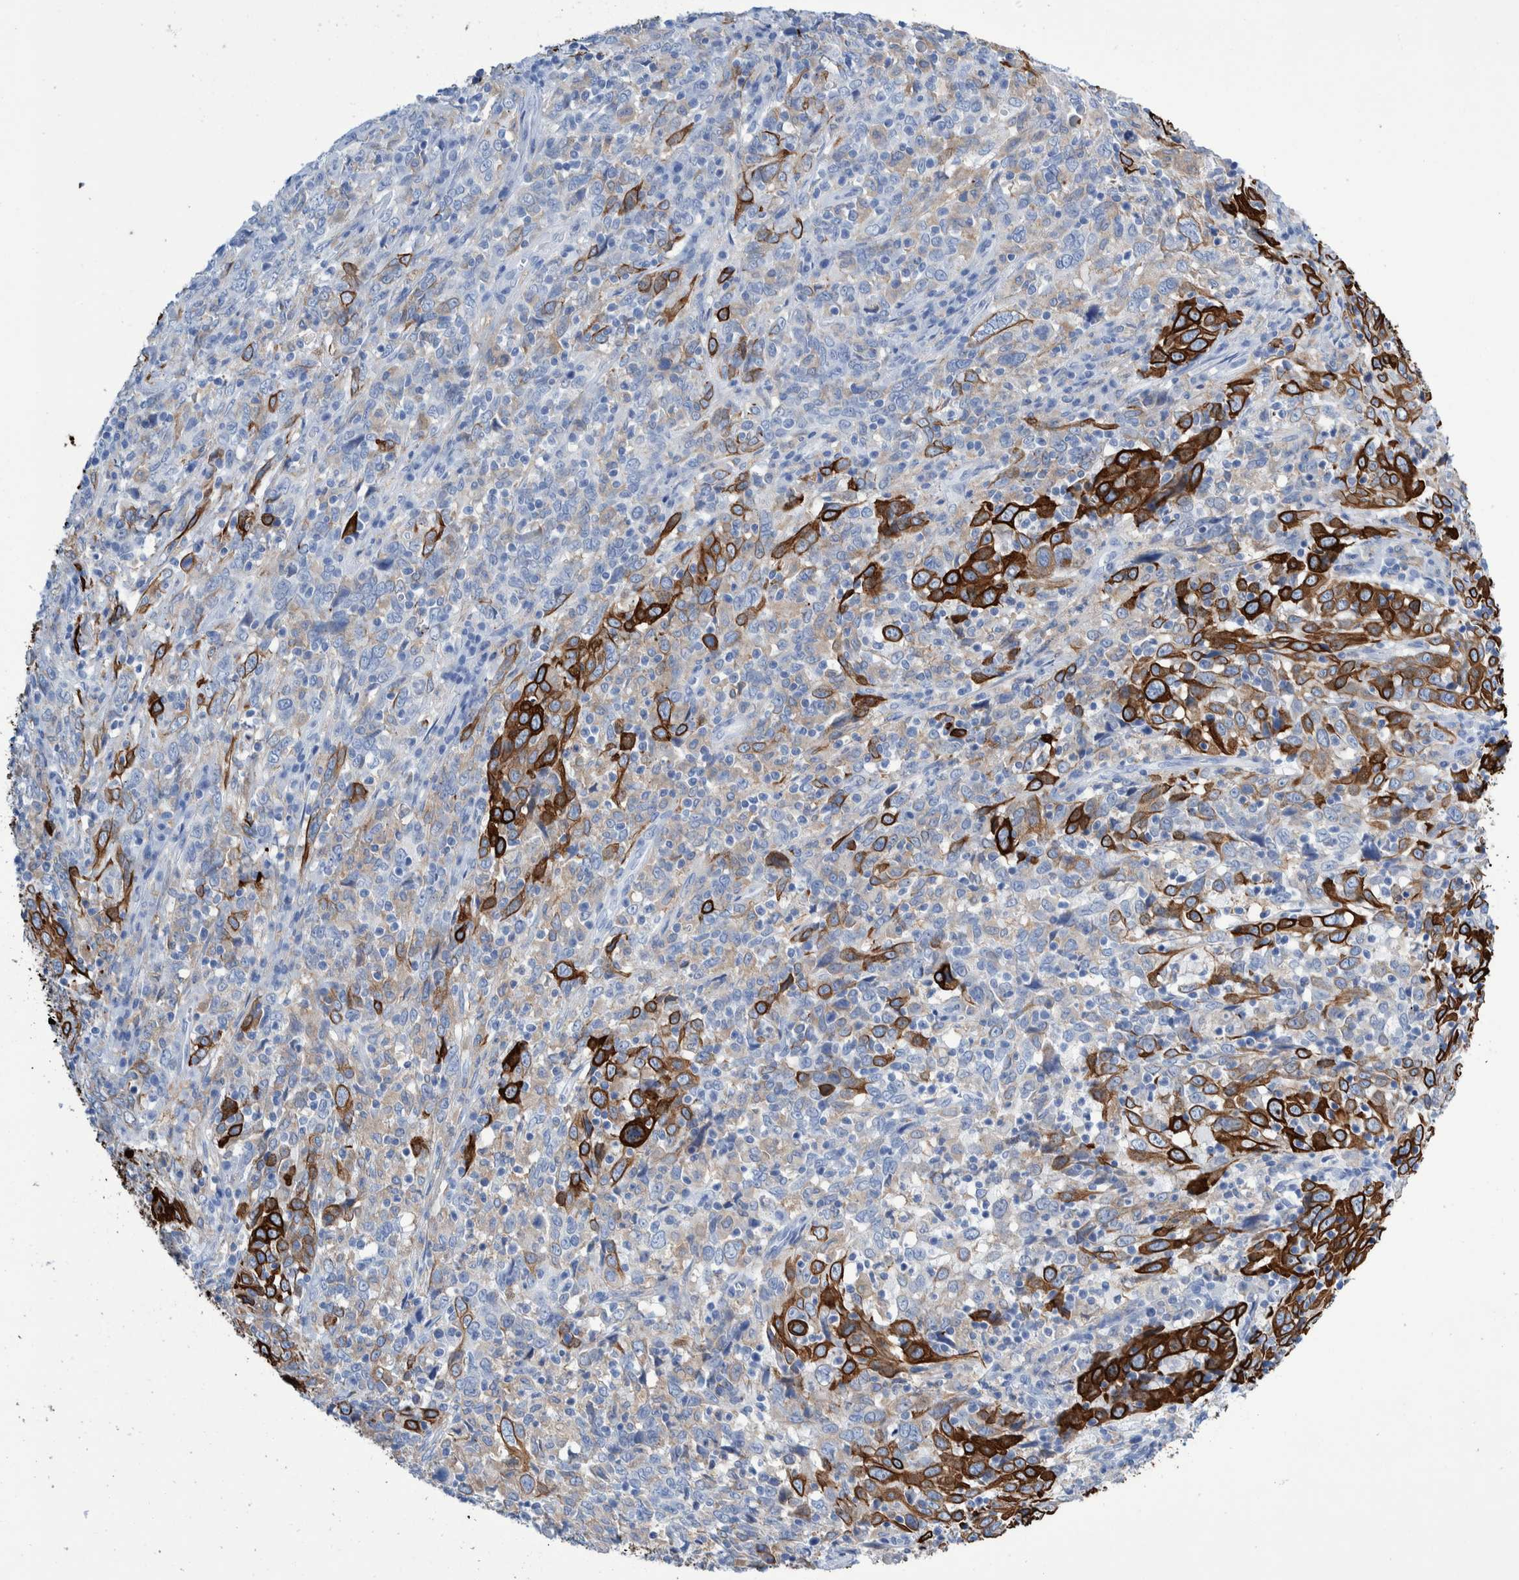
{"staining": {"intensity": "strong", "quantity": "<25%", "location": "cytoplasmic/membranous"}, "tissue": "cervical cancer", "cell_type": "Tumor cells", "image_type": "cancer", "snomed": [{"axis": "morphology", "description": "Squamous cell carcinoma, NOS"}, {"axis": "topography", "description": "Cervix"}], "caption": "Strong cytoplasmic/membranous positivity is present in approximately <25% of tumor cells in cervical cancer. The protein is shown in brown color, while the nuclei are stained blue.", "gene": "KRT14", "patient": {"sex": "female", "age": 46}}